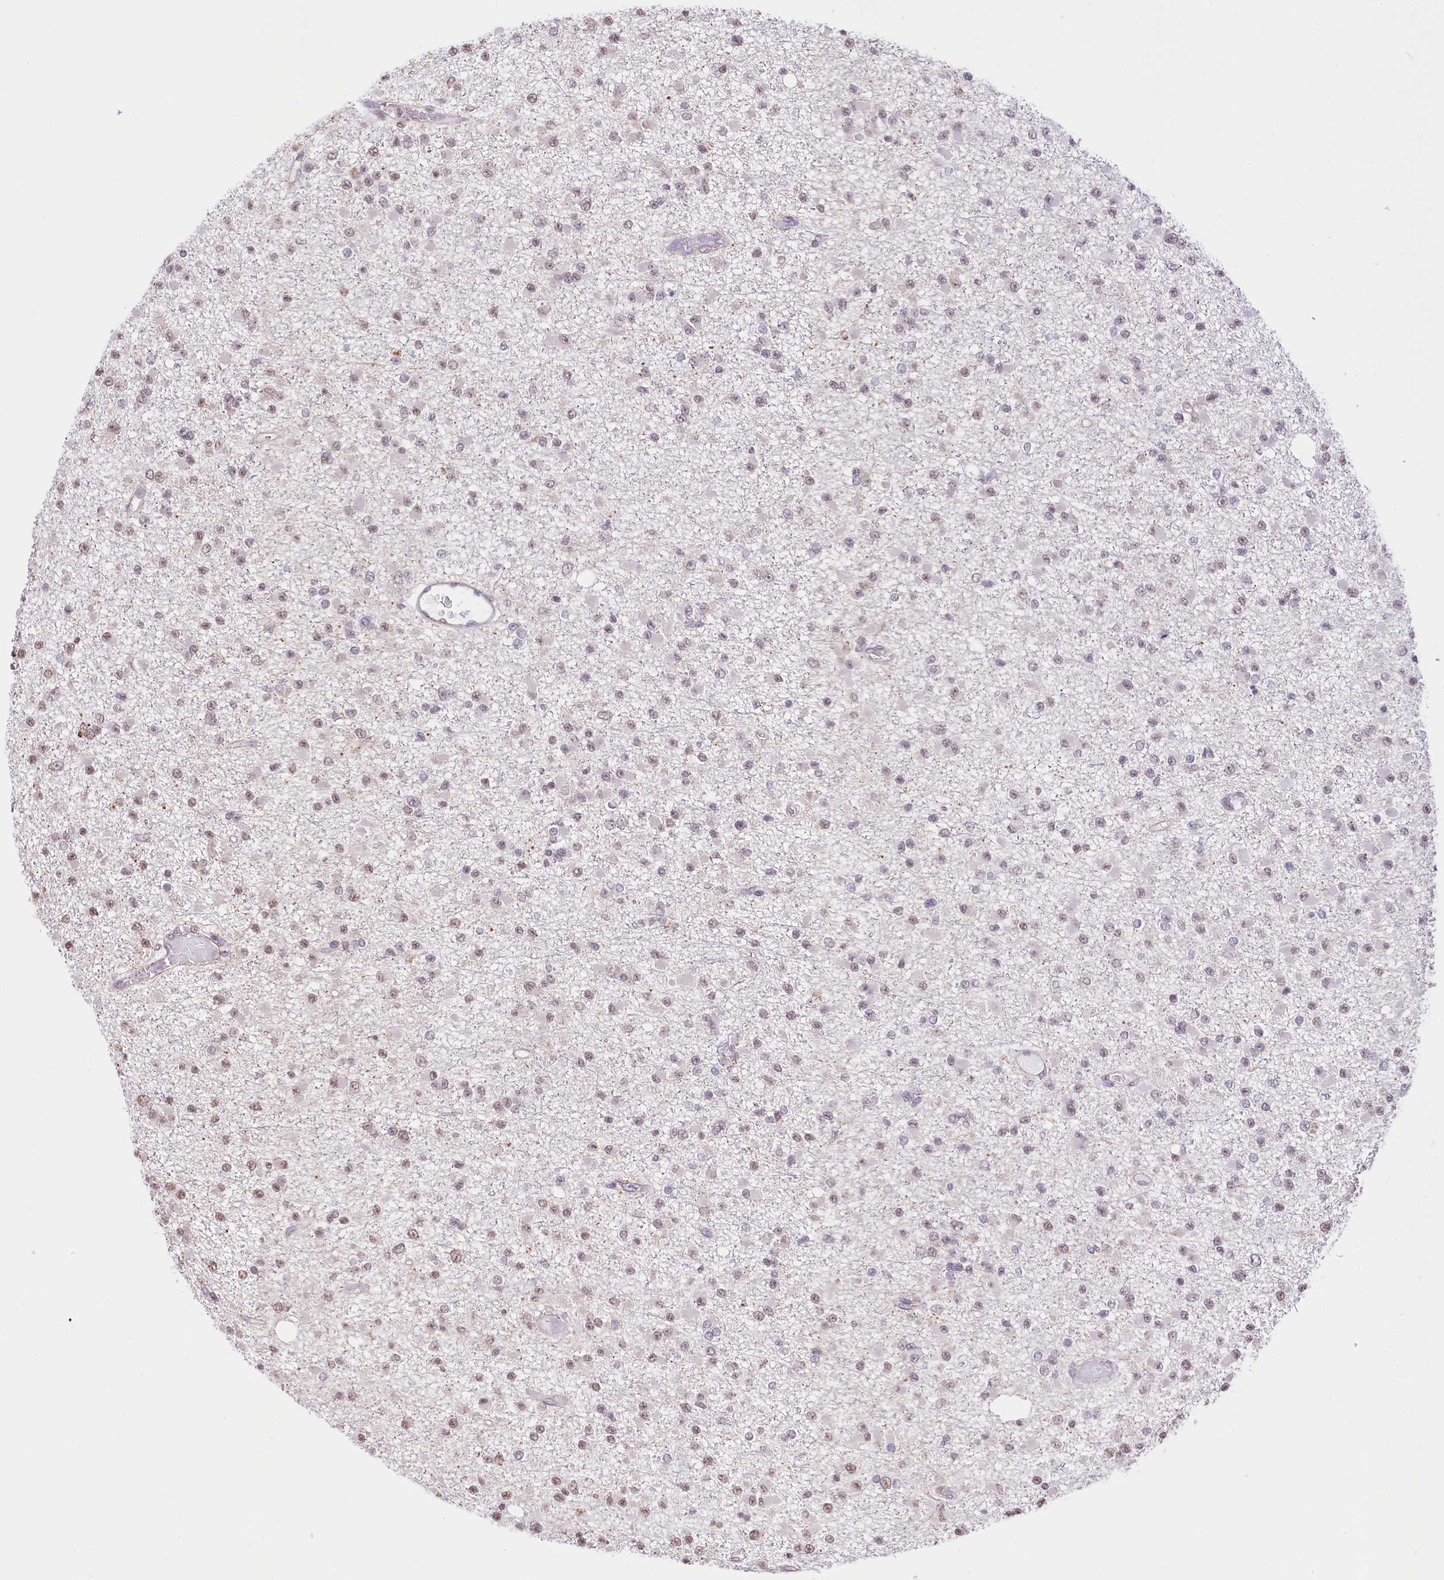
{"staining": {"intensity": "negative", "quantity": "none", "location": "none"}, "tissue": "glioma", "cell_type": "Tumor cells", "image_type": "cancer", "snomed": [{"axis": "morphology", "description": "Glioma, malignant, Low grade"}, {"axis": "topography", "description": "Brain"}], "caption": "A high-resolution image shows IHC staining of glioma, which exhibits no significant staining in tumor cells.", "gene": "ST7", "patient": {"sex": "female", "age": 22}}